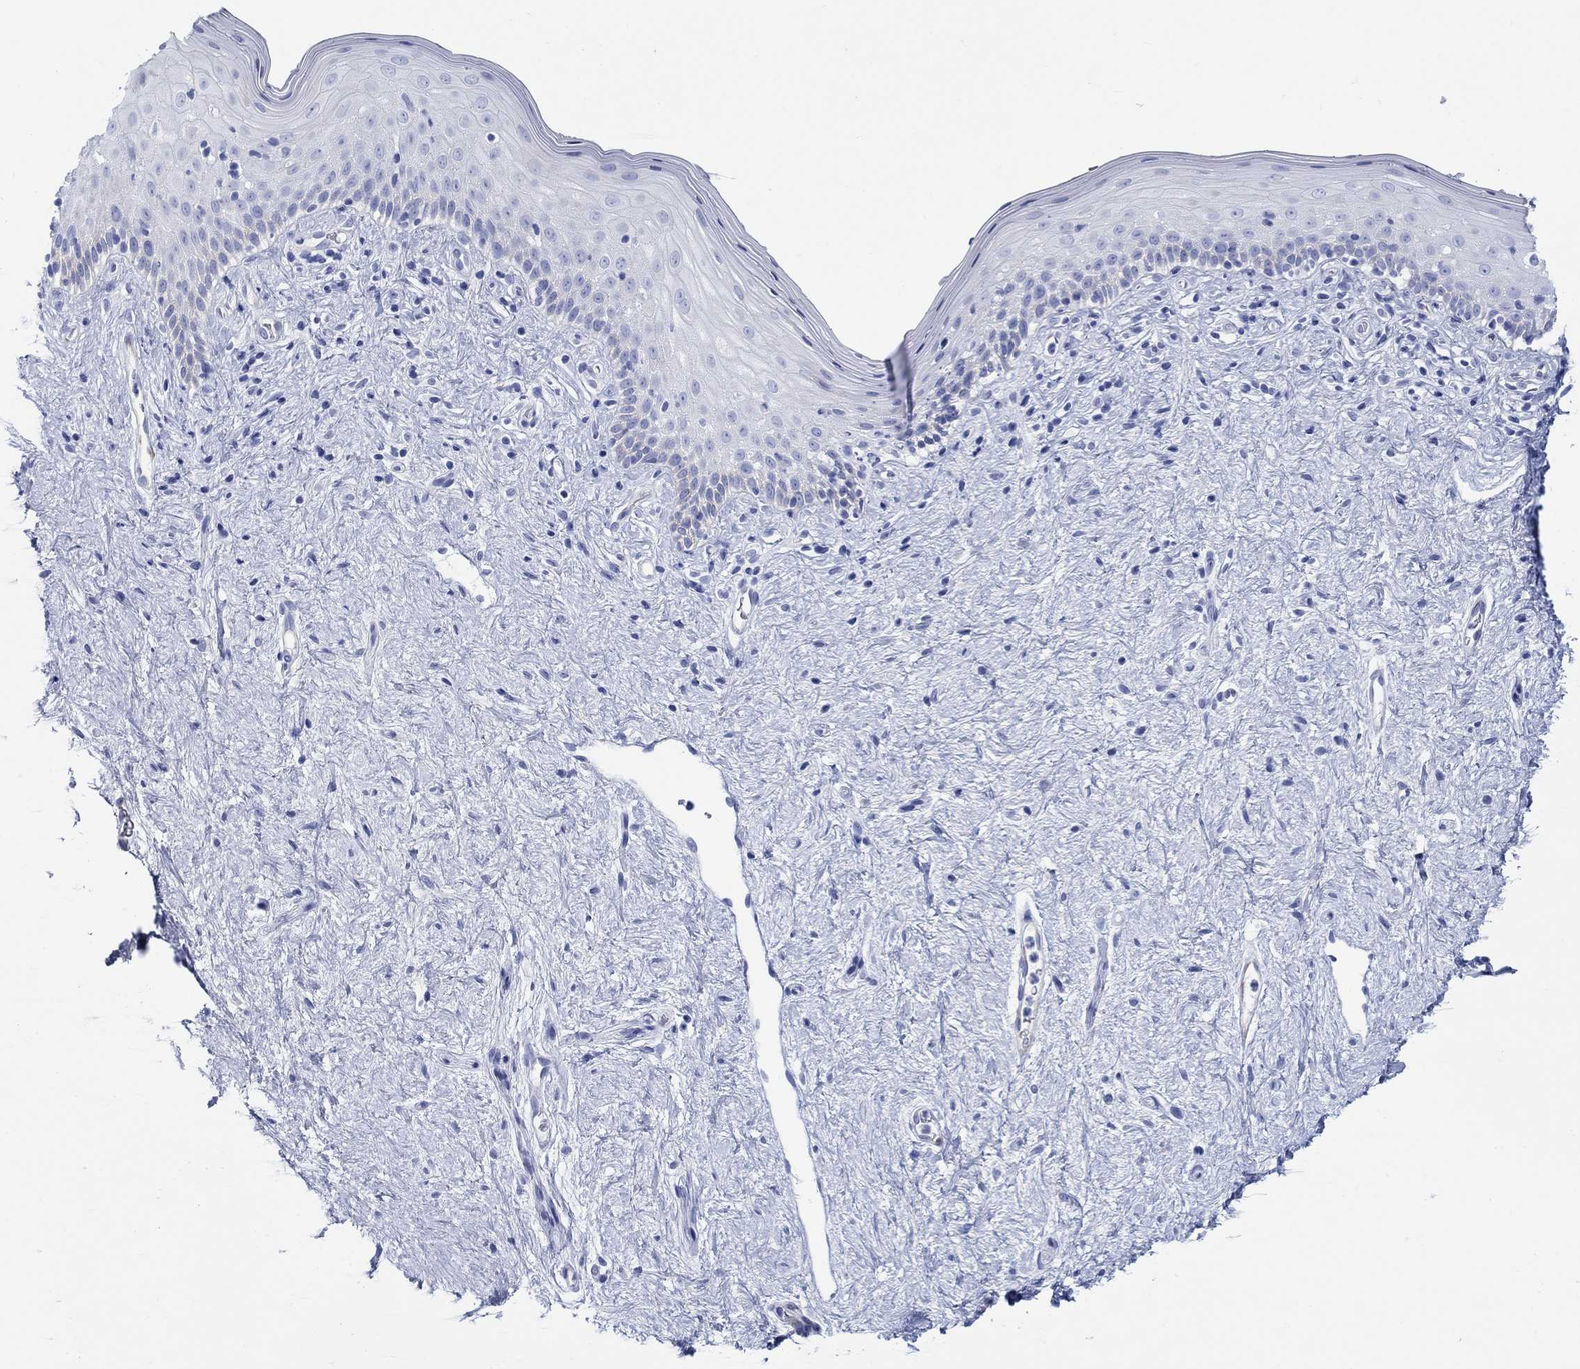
{"staining": {"intensity": "negative", "quantity": "none", "location": "none"}, "tissue": "vagina", "cell_type": "Squamous epithelial cells", "image_type": "normal", "snomed": [{"axis": "morphology", "description": "Normal tissue, NOS"}, {"axis": "topography", "description": "Vagina"}], "caption": "Immunohistochemical staining of benign human vagina shows no significant positivity in squamous epithelial cells. (Brightfield microscopy of DAB (3,3'-diaminobenzidine) immunohistochemistry at high magnification).", "gene": "RD3L", "patient": {"sex": "female", "age": 47}}